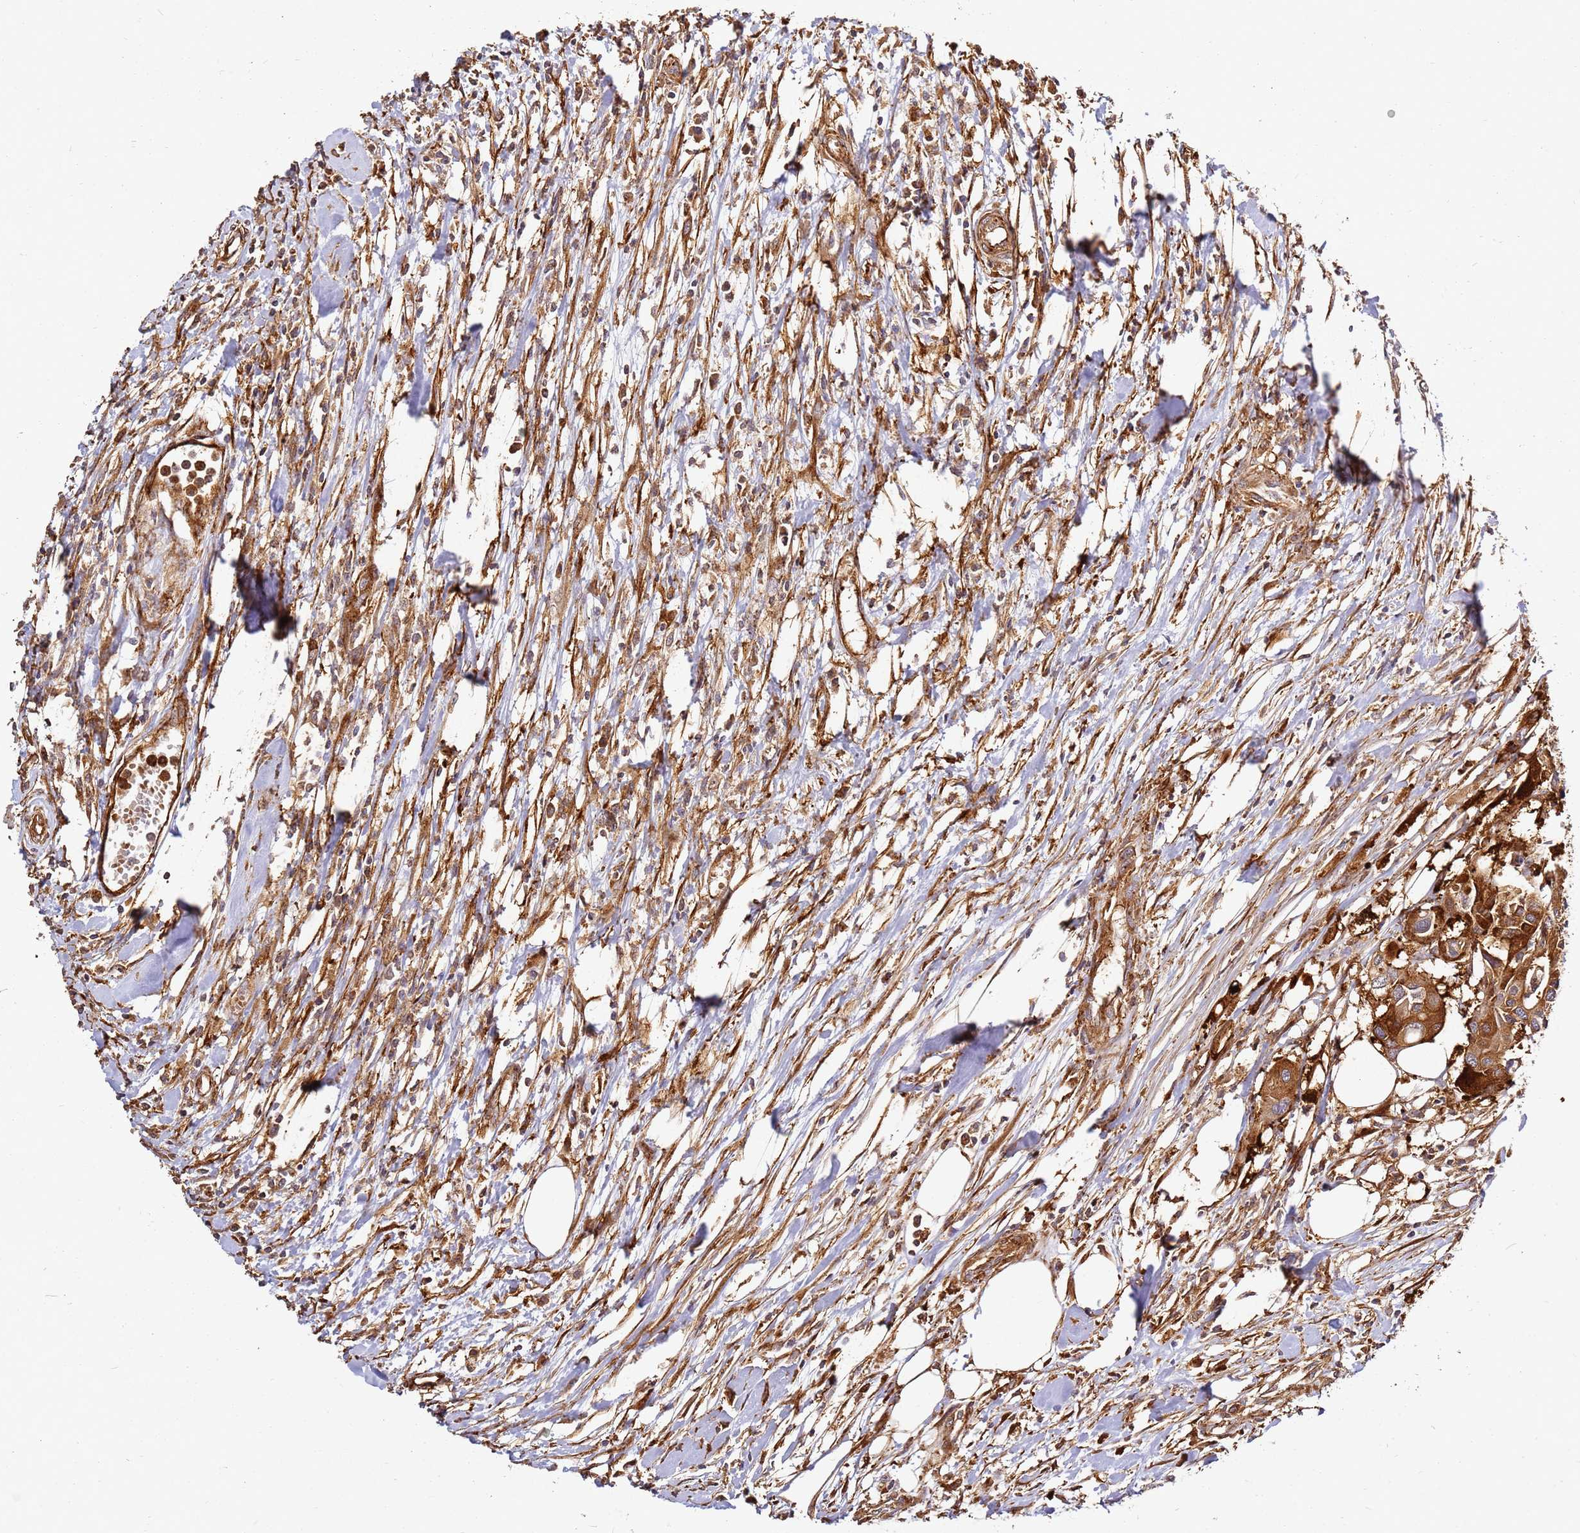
{"staining": {"intensity": "strong", "quantity": ">75%", "location": "cytoplasmic/membranous"}, "tissue": "colorectal cancer", "cell_type": "Tumor cells", "image_type": "cancer", "snomed": [{"axis": "morphology", "description": "Adenocarcinoma, NOS"}, {"axis": "topography", "description": "Colon"}], "caption": "High-power microscopy captured an immunohistochemistry photomicrograph of adenocarcinoma (colorectal), revealing strong cytoplasmic/membranous staining in about >75% of tumor cells.", "gene": "DVL3", "patient": {"sex": "male", "age": 77}}